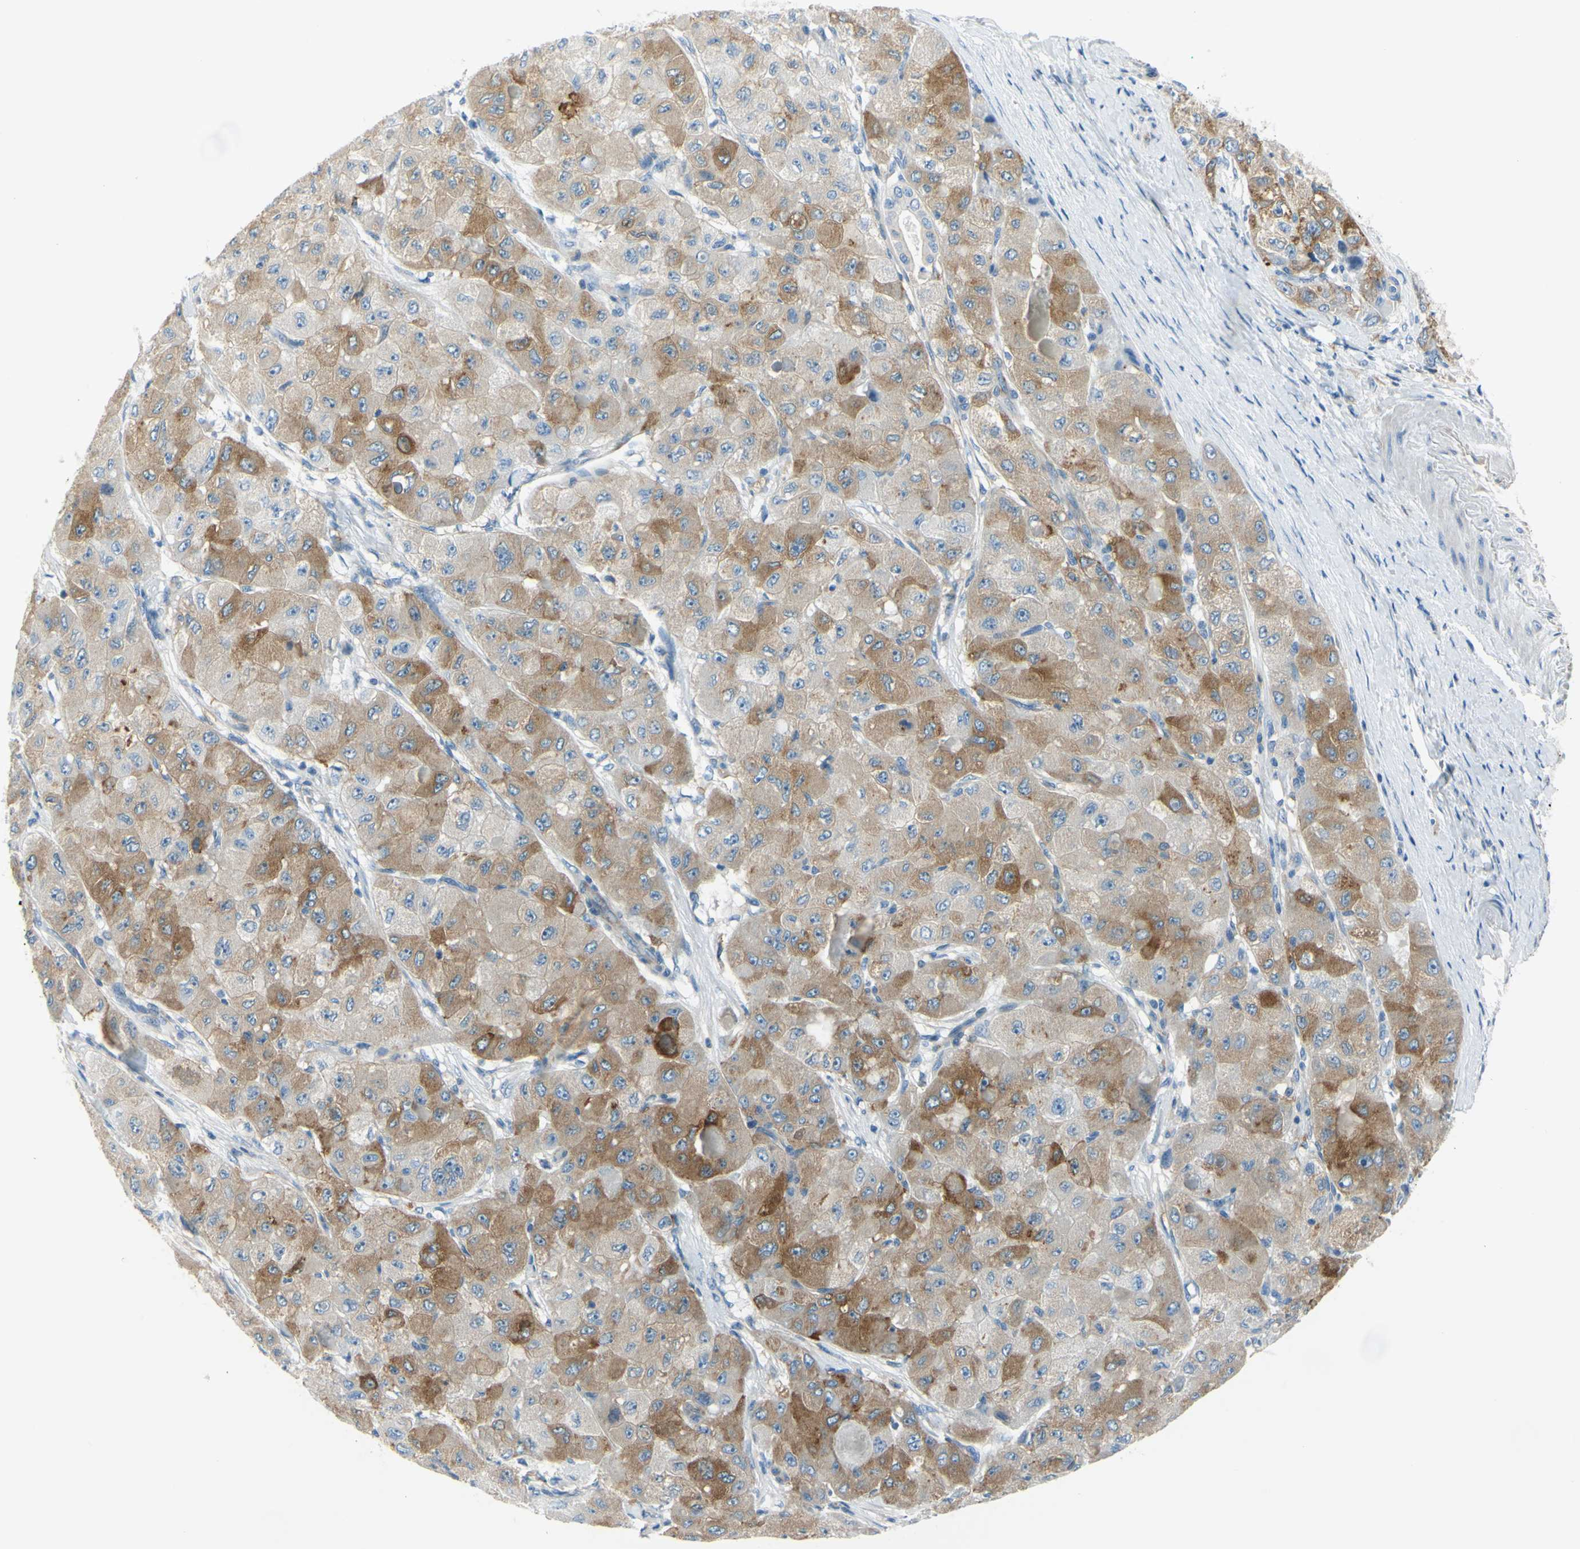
{"staining": {"intensity": "moderate", "quantity": ">75%", "location": "cytoplasmic/membranous"}, "tissue": "liver cancer", "cell_type": "Tumor cells", "image_type": "cancer", "snomed": [{"axis": "morphology", "description": "Carcinoma, Hepatocellular, NOS"}, {"axis": "topography", "description": "Liver"}], "caption": "A brown stain highlights moderate cytoplasmic/membranous expression of a protein in human hepatocellular carcinoma (liver) tumor cells.", "gene": "FRMD4B", "patient": {"sex": "male", "age": 80}}